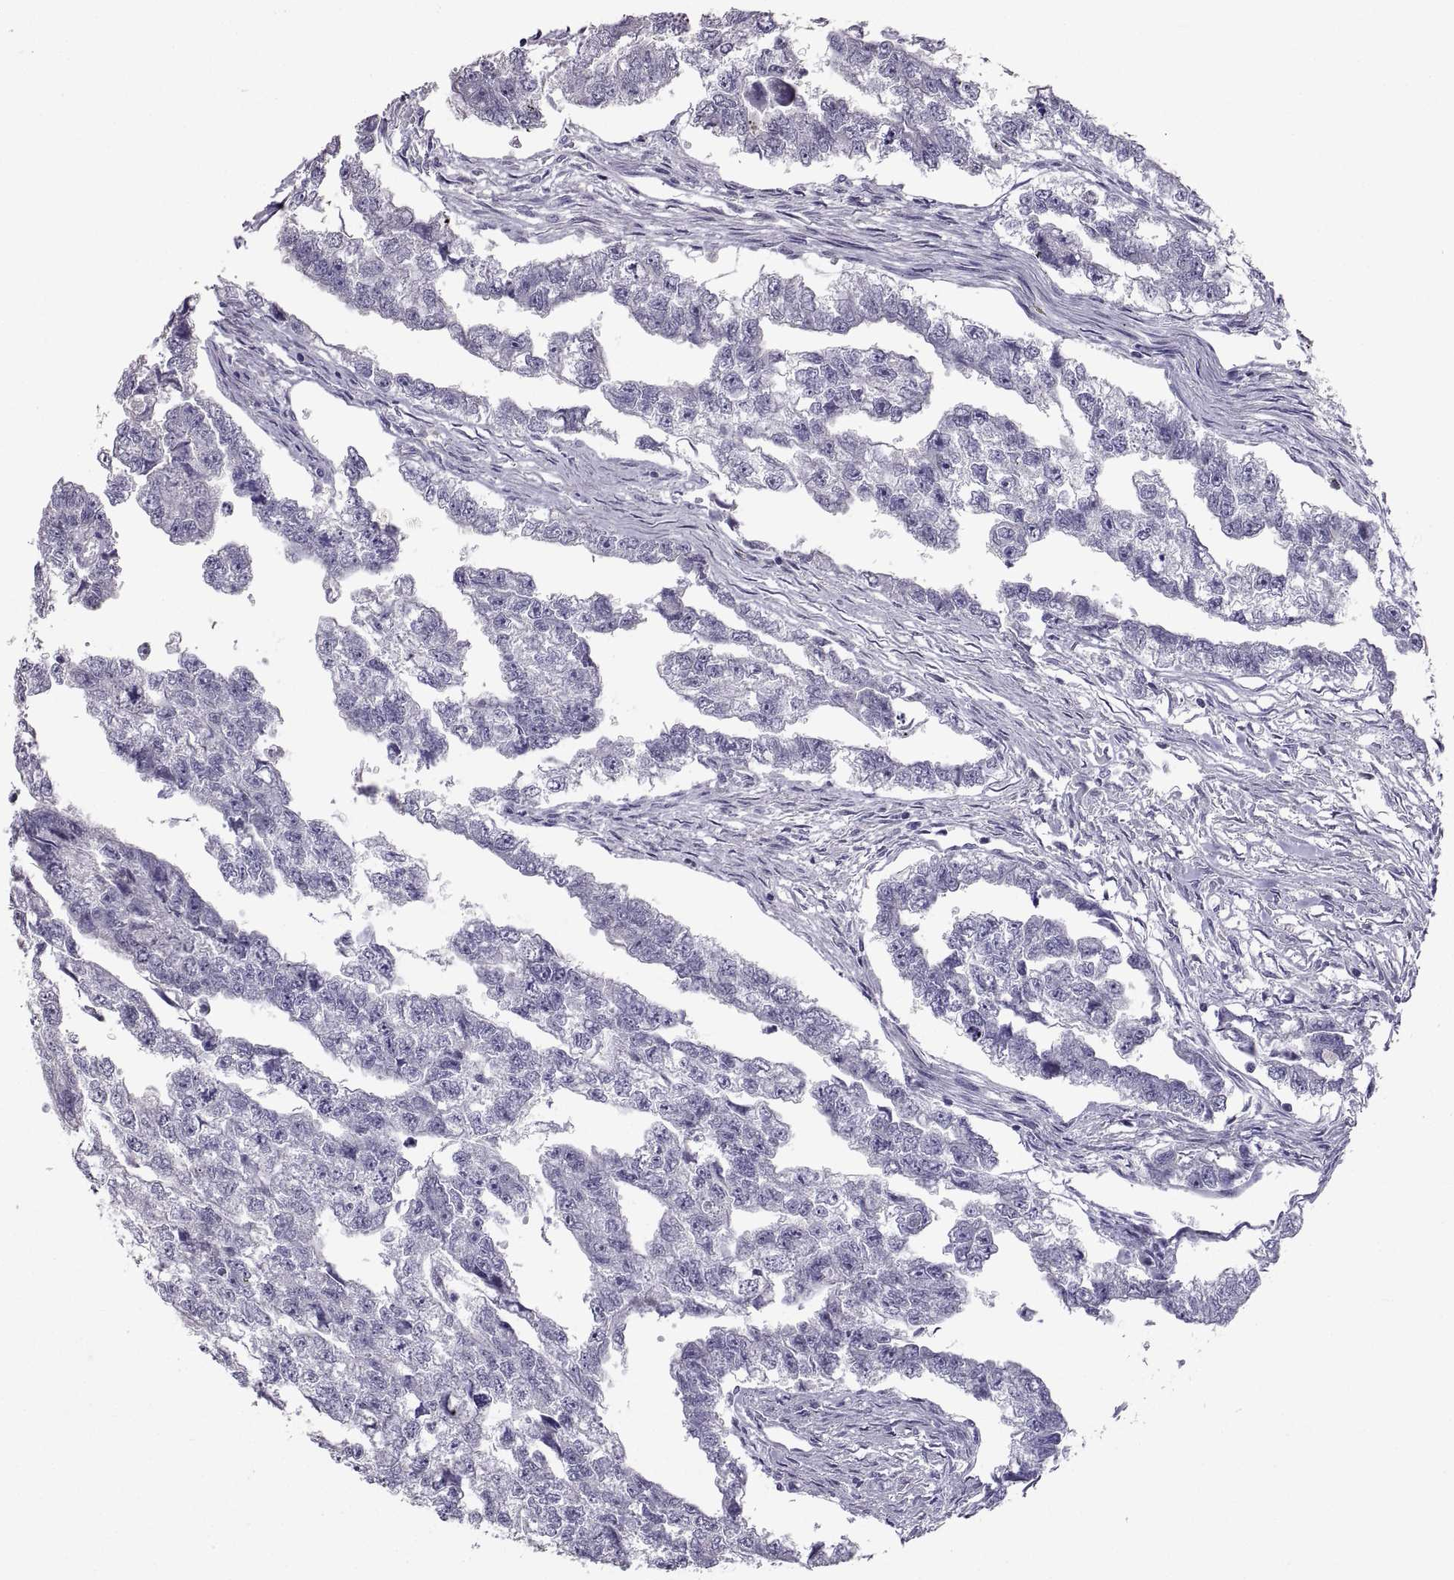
{"staining": {"intensity": "negative", "quantity": "none", "location": "none"}, "tissue": "testis cancer", "cell_type": "Tumor cells", "image_type": "cancer", "snomed": [{"axis": "morphology", "description": "Carcinoma, Embryonal, NOS"}, {"axis": "morphology", "description": "Teratoma, malignant, NOS"}, {"axis": "topography", "description": "Testis"}], "caption": "This is a histopathology image of immunohistochemistry staining of testis embryonal carcinoma, which shows no positivity in tumor cells. The staining was performed using DAB (3,3'-diaminobenzidine) to visualize the protein expression in brown, while the nuclei were stained in blue with hematoxylin (Magnification: 20x).", "gene": "IGSF1", "patient": {"sex": "male", "age": 44}}